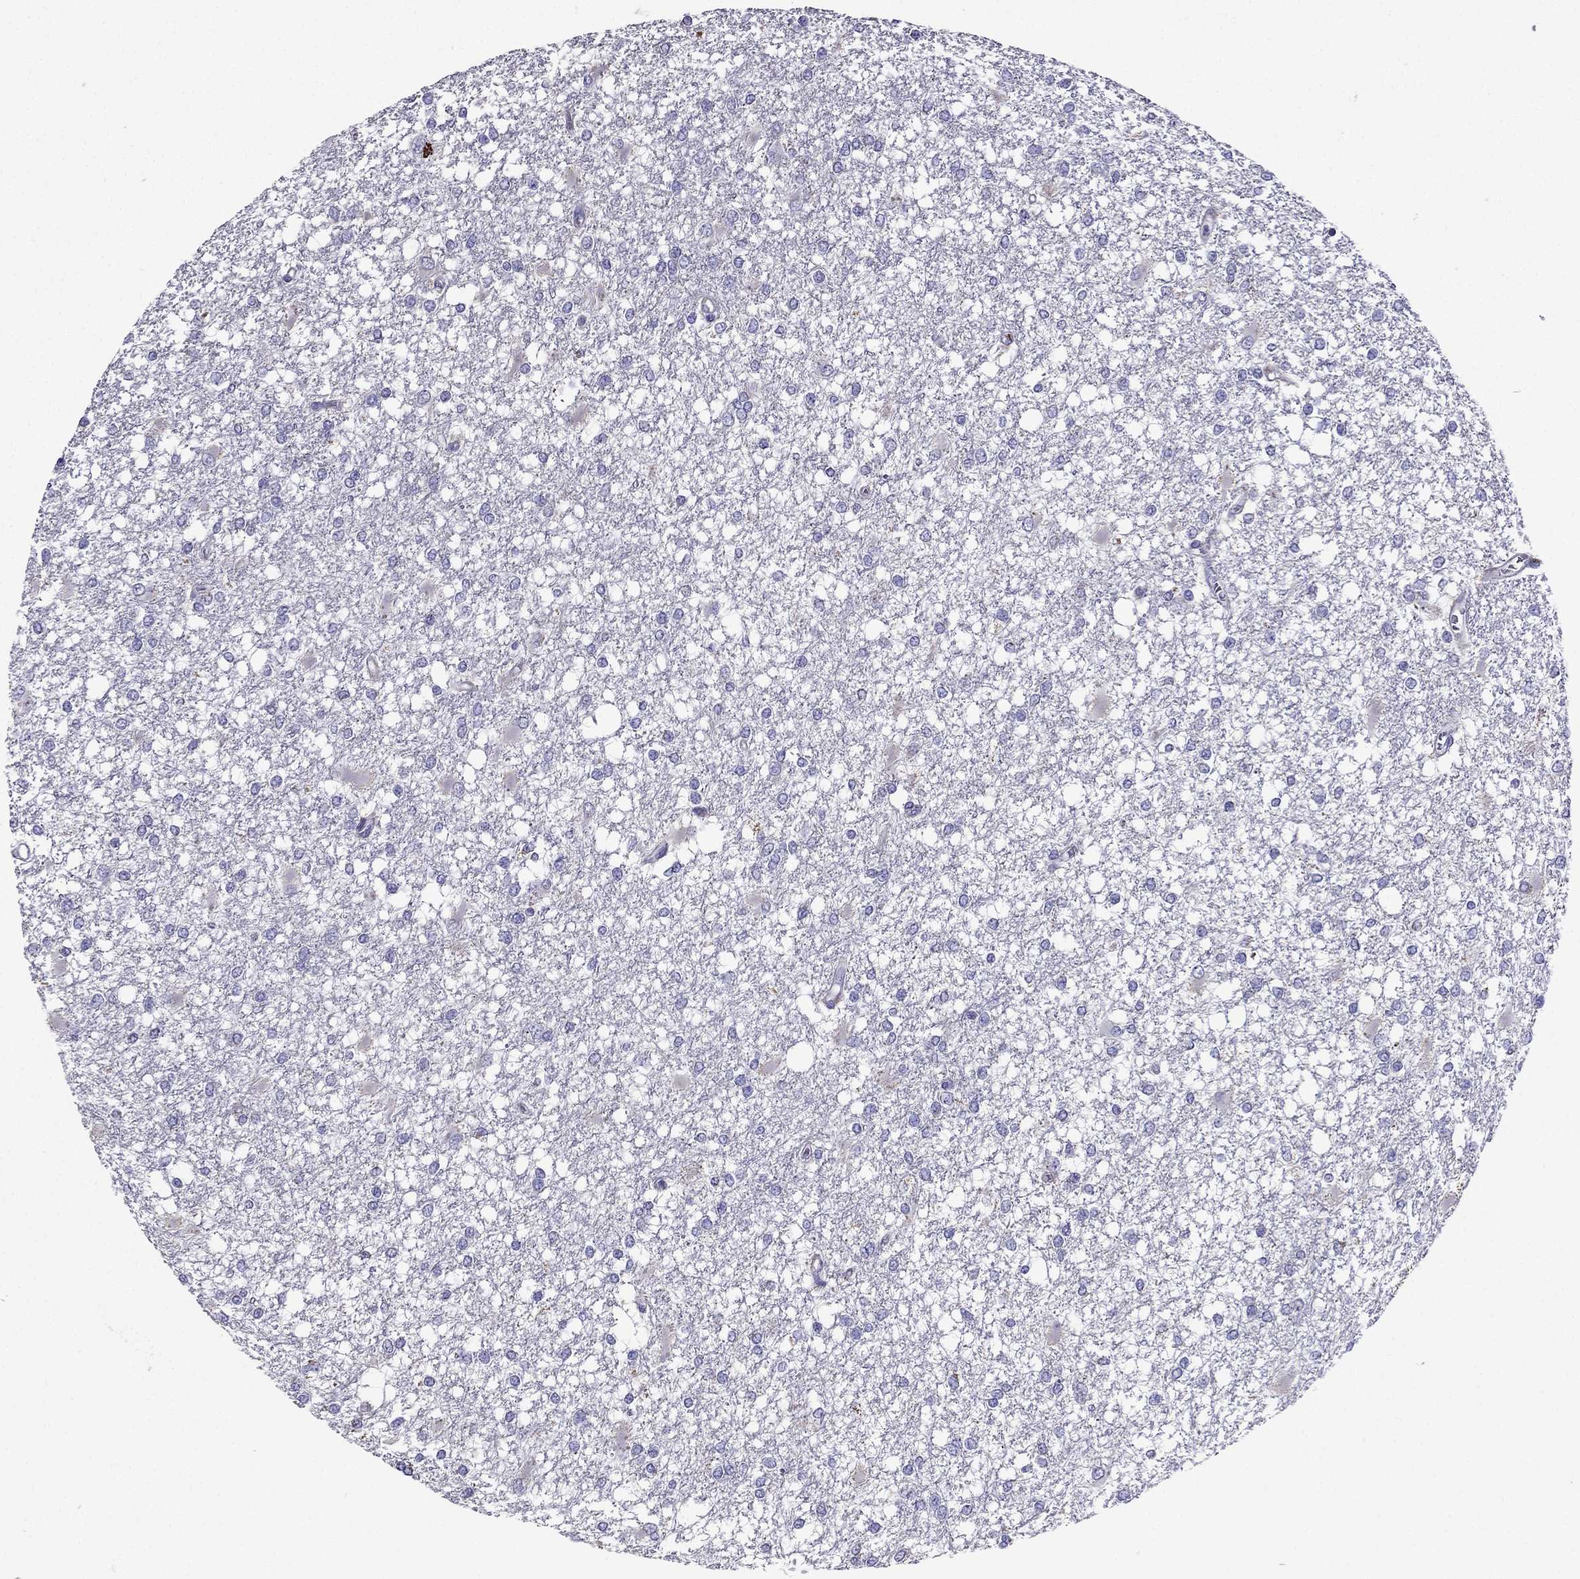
{"staining": {"intensity": "negative", "quantity": "none", "location": "none"}, "tissue": "glioma", "cell_type": "Tumor cells", "image_type": "cancer", "snomed": [{"axis": "morphology", "description": "Glioma, malignant, High grade"}, {"axis": "topography", "description": "Cerebral cortex"}], "caption": "Immunohistochemistry image of neoplastic tissue: glioma stained with DAB (3,3'-diaminobenzidine) shows no significant protein positivity in tumor cells.", "gene": "DSC1", "patient": {"sex": "male", "age": 79}}